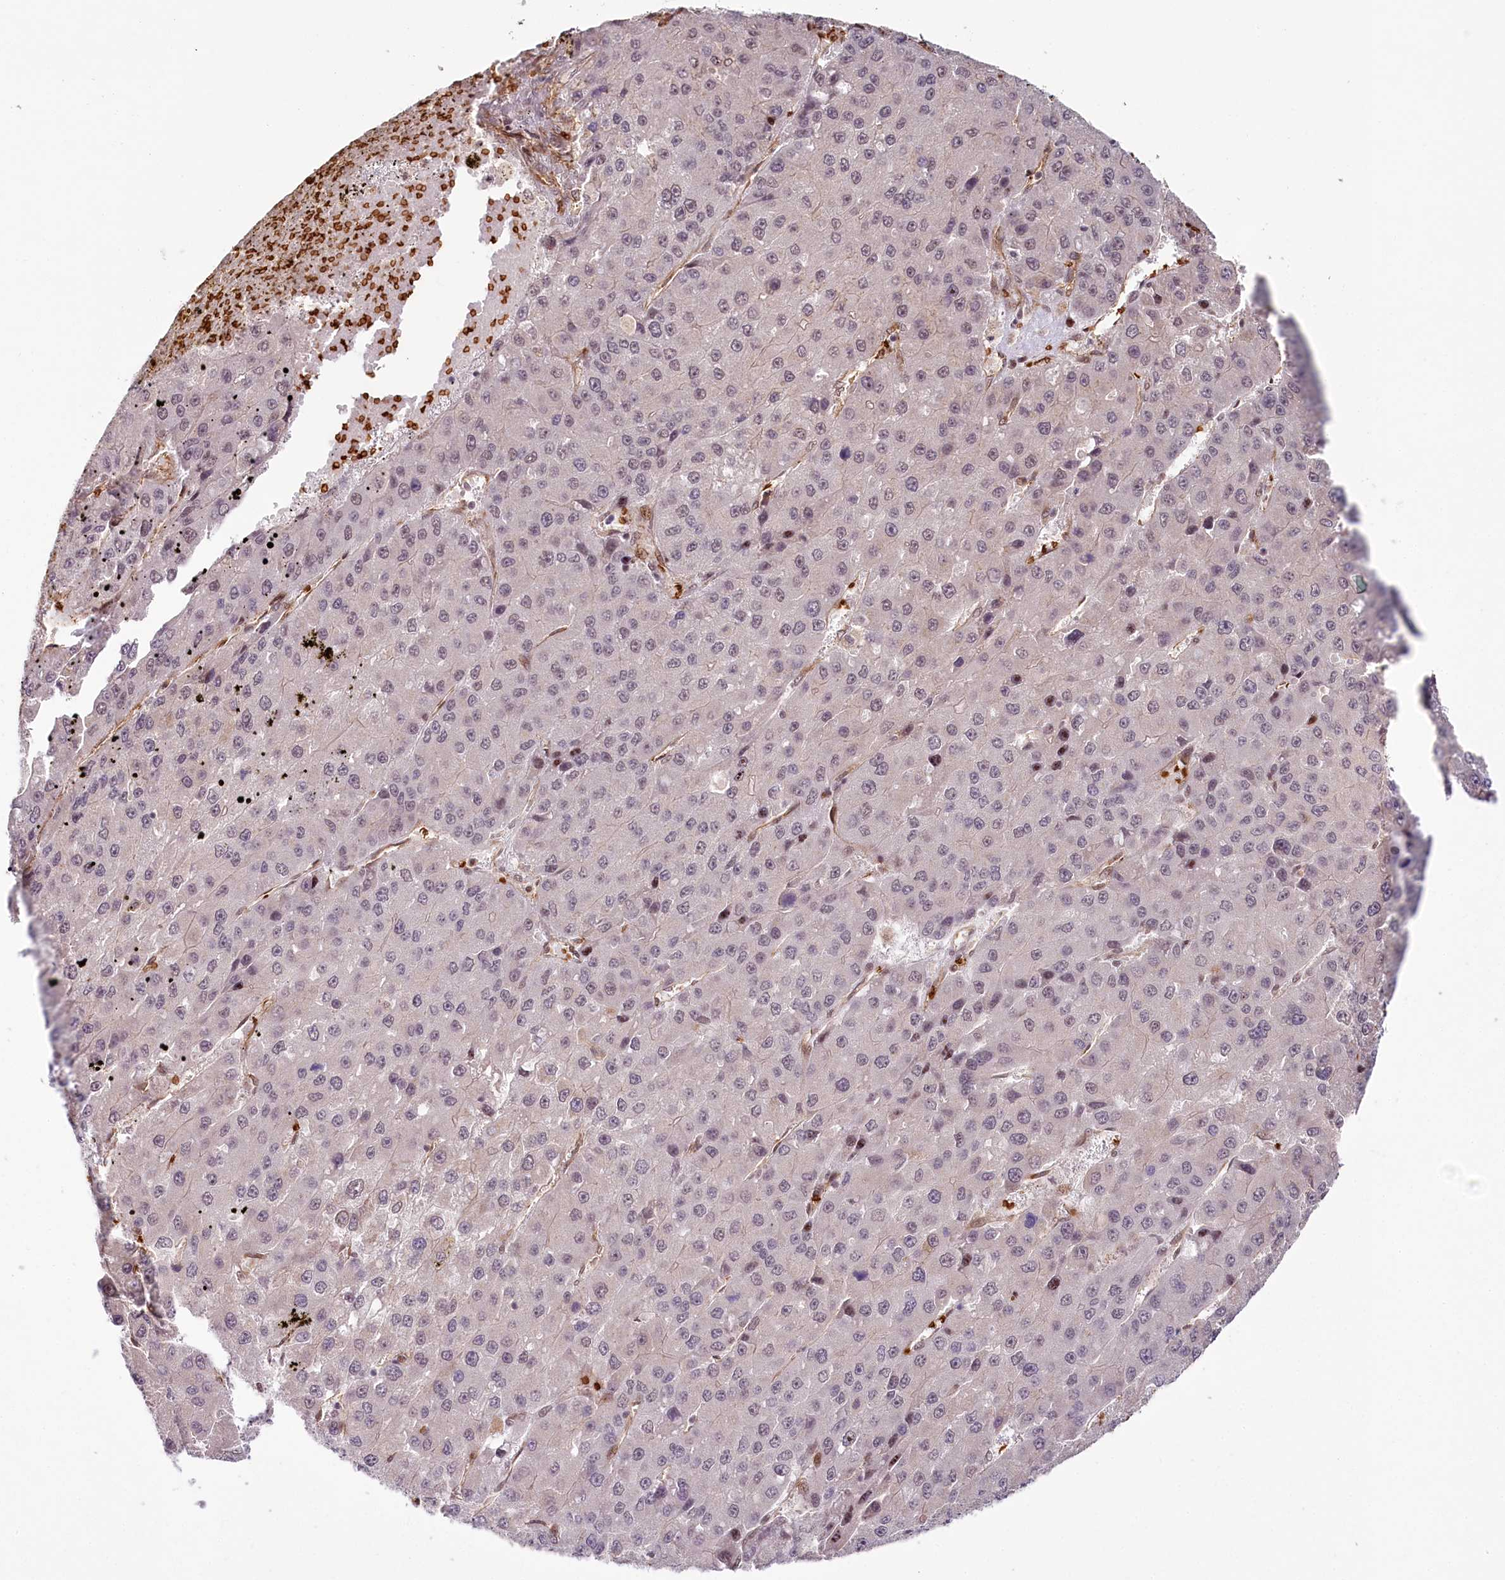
{"staining": {"intensity": "weak", "quantity": "25%-75%", "location": "nuclear"}, "tissue": "liver cancer", "cell_type": "Tumor cells", "image_type": "cancer", "snomed": [{"axis": "morphology", "description": "Carcinoma, Hepatocellular, NOS"}, {"axis": "topography", "description": "Liver"}], "caption": "Tumor cells demonstrate weak nuclear staining in approximately 25%-75% of cells in liver cancer (hepatocellular carcinoma).", "gene": "ALKBH8", "patient": {"sex": "female", "age": 73}}